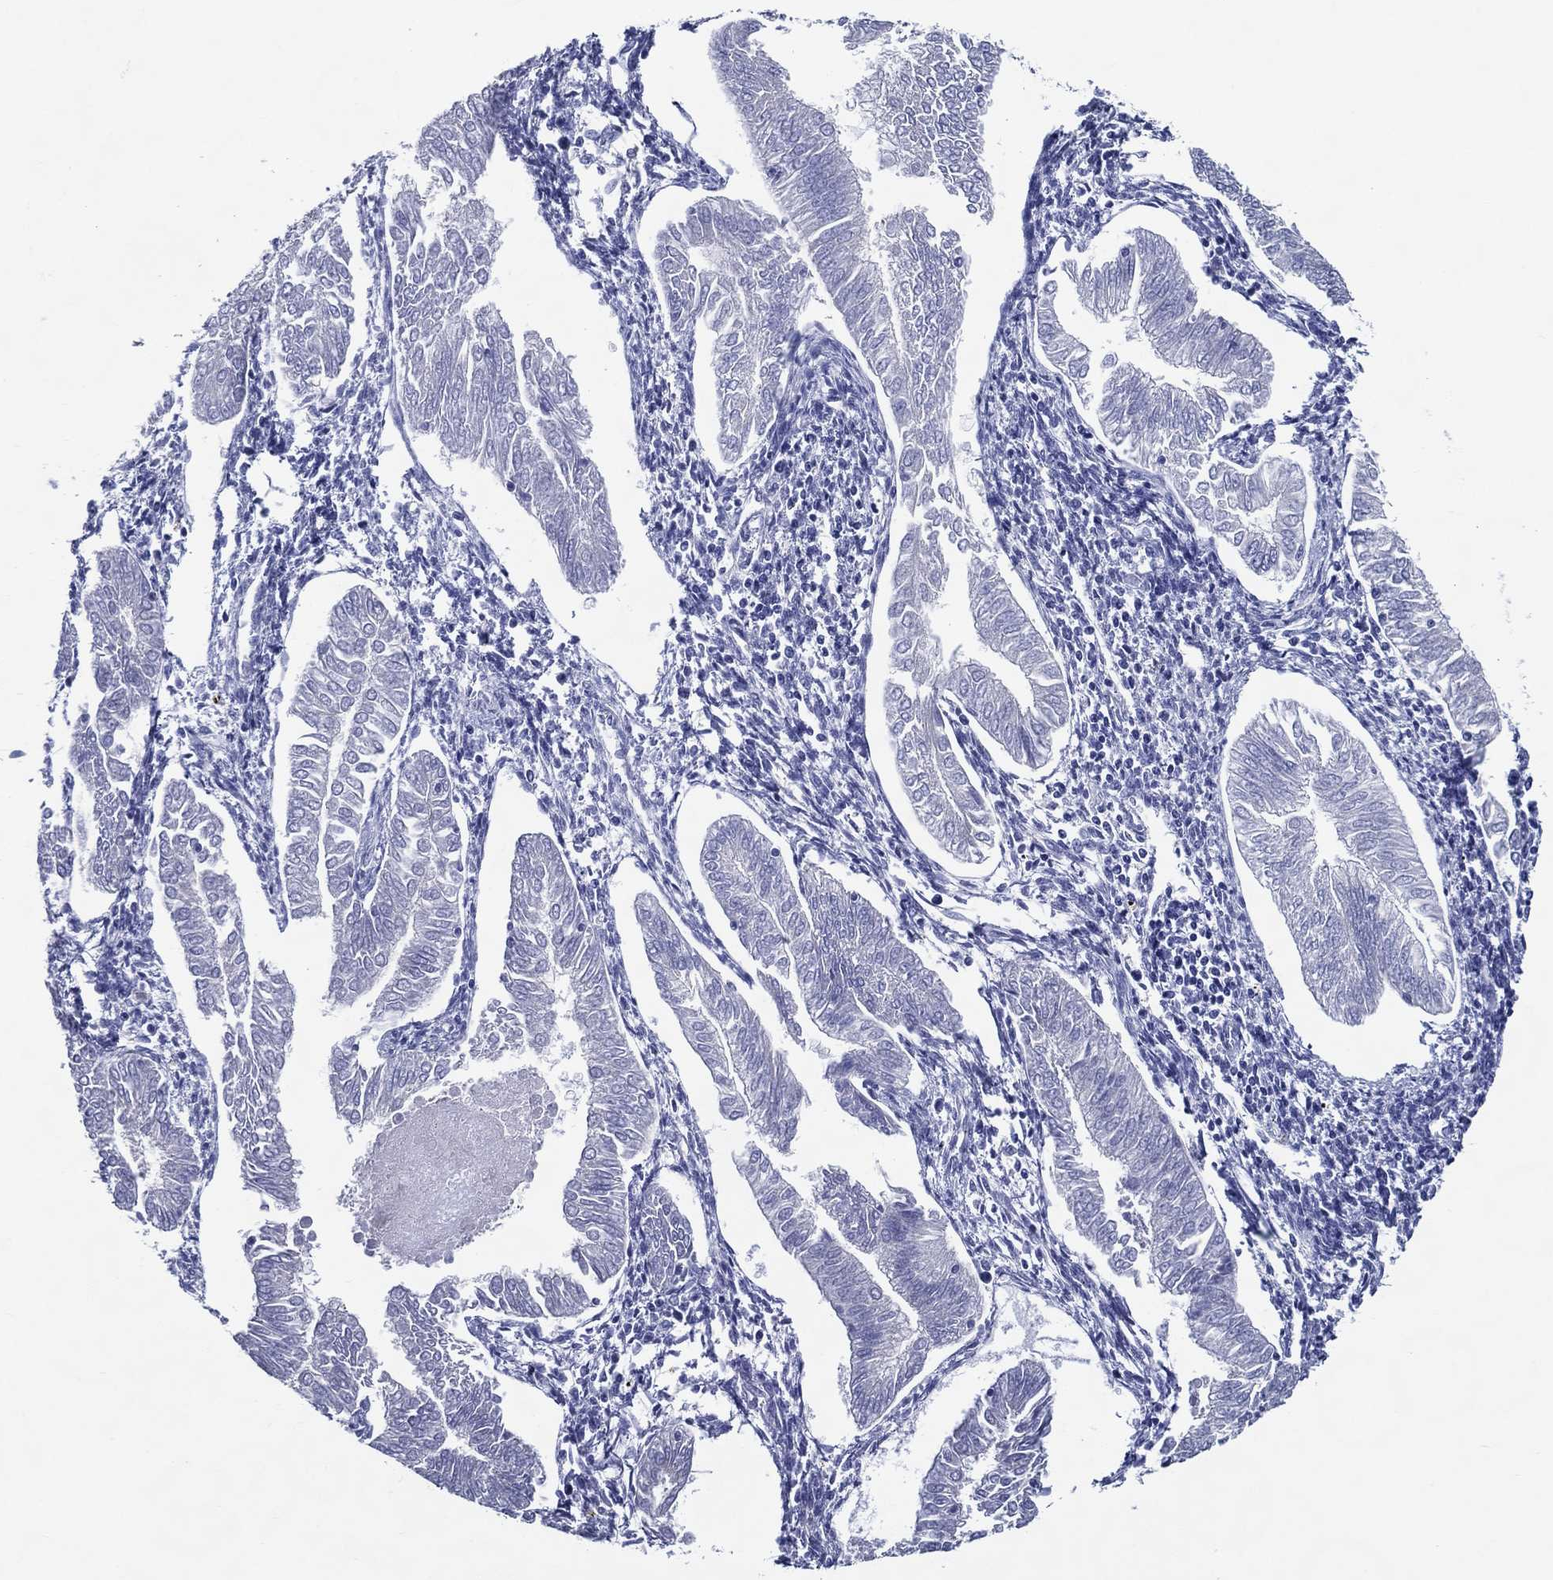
{"staining": {"intensity": "negative", "quantity": "none", "location": "none"}, "tissue": "endometrial cancer", "cell_type": "Tumor cells", "image_type": "cancer", "snomed": [{"axis": "morphology", "description": "Adenocarcinoma, NOS"}, {"axis": "topography", "description": "Endometrium"}], "caption": "Image shows no significant protein positivity in tumor cells of adenocarcinoma (endometrial).", "gene": "ACE2", "patient": {"sex": "female", "age": 53}}